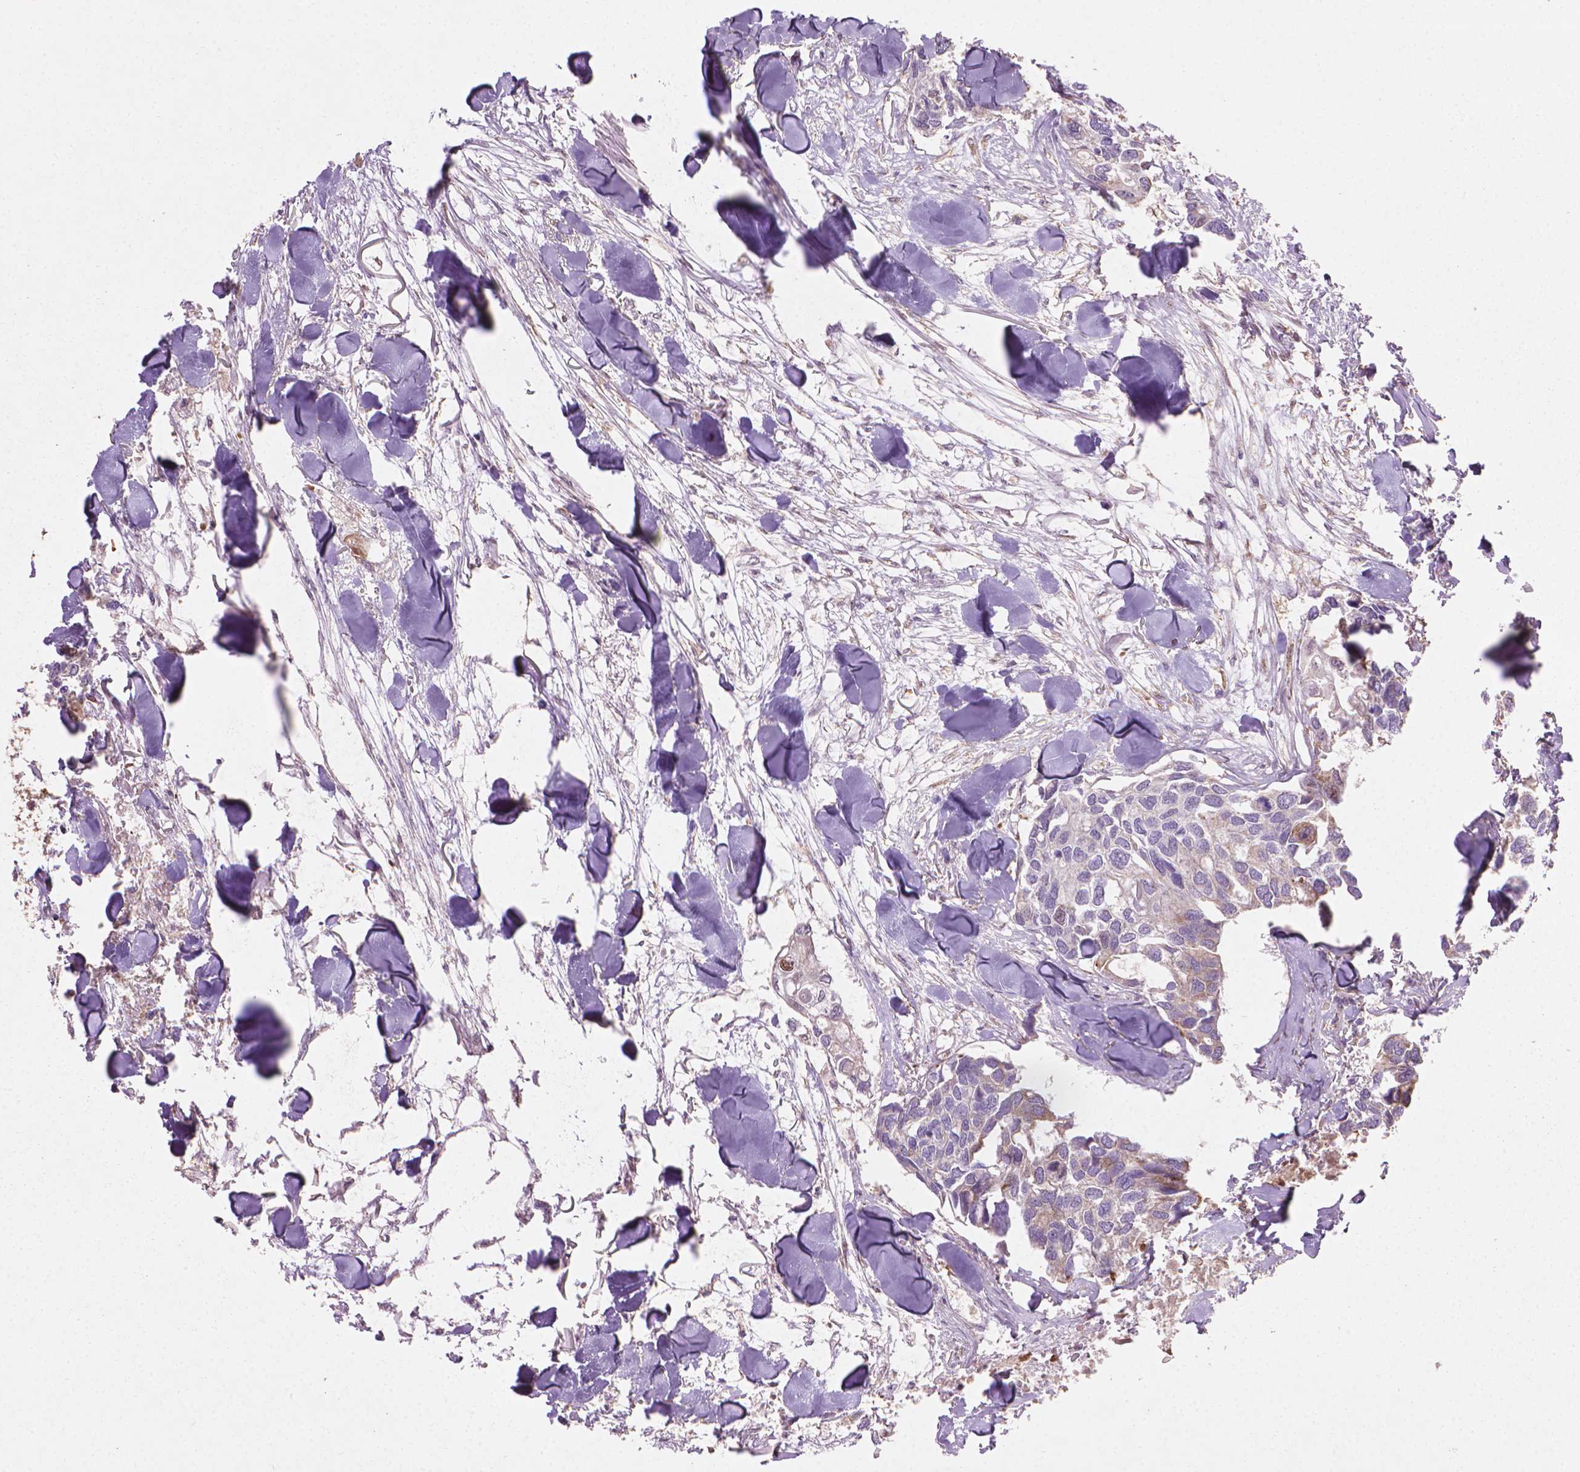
{"staining": {"intensity": "moderate", "quantity": "25%-75%", "location": "cytoplasmic/membranous"}, "tissue": "breast cancer", "cell_type": "Tumor cells", "image_type": "cancer", "snomed": [{"axis": "morphology", "description": "Duct carcinoma"}, {"axis": "topography", "description": "Breast"}], "caption": "An image showing moderate cytoplasmic/membranous expression in about 25%-75% of tumor cells in breast cancer, as visualized by brown immunohistochemical staining.", "gene": "VARS2", "patient": {"sex": "female", "age": 83}}